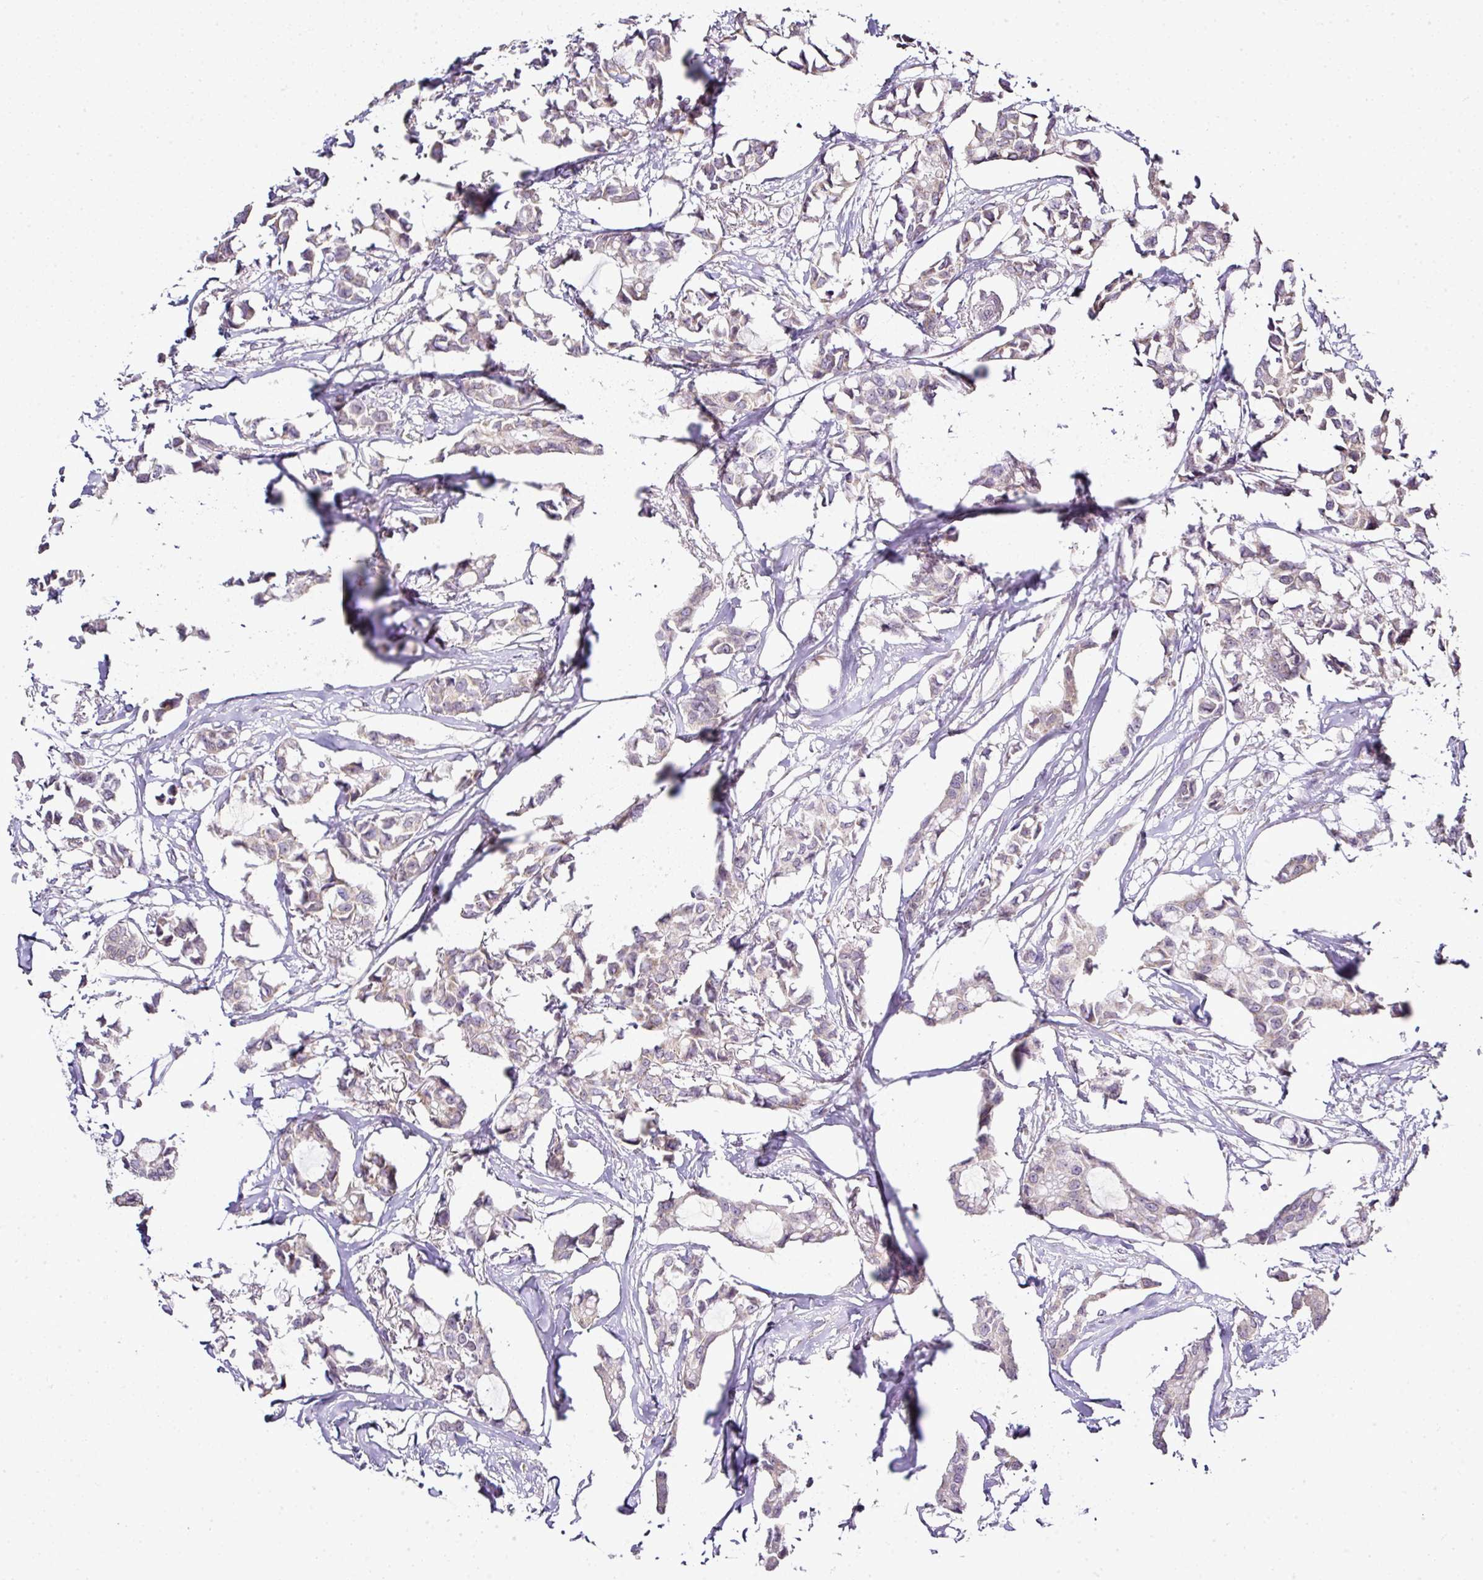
{"staining": {"intensity": "weak", "quantity": "25%-75%", "location": "cytoplasmic/membranous"}, "tissue": "breast cancer", "cell_type": "Tumor cells", "image_type": "cancer", "snomed": [{"axis": "morphology", "description": "Duct carcinoma"}, {"axis": "topography", "description": "Breast"}], "caption": "A brown stain highlights weak cytoplasmic/membranous expression of a protein in human breast invasive ductal carcinoma tumor cells. (Stains: DAB (3,3'-diaminobenzidine) in brown, nuclei in blue, Microscopy: brightfield microscopy at high magnification).", "gene": "FAM32A", "patient": {"sex": "female", "age": 73}}